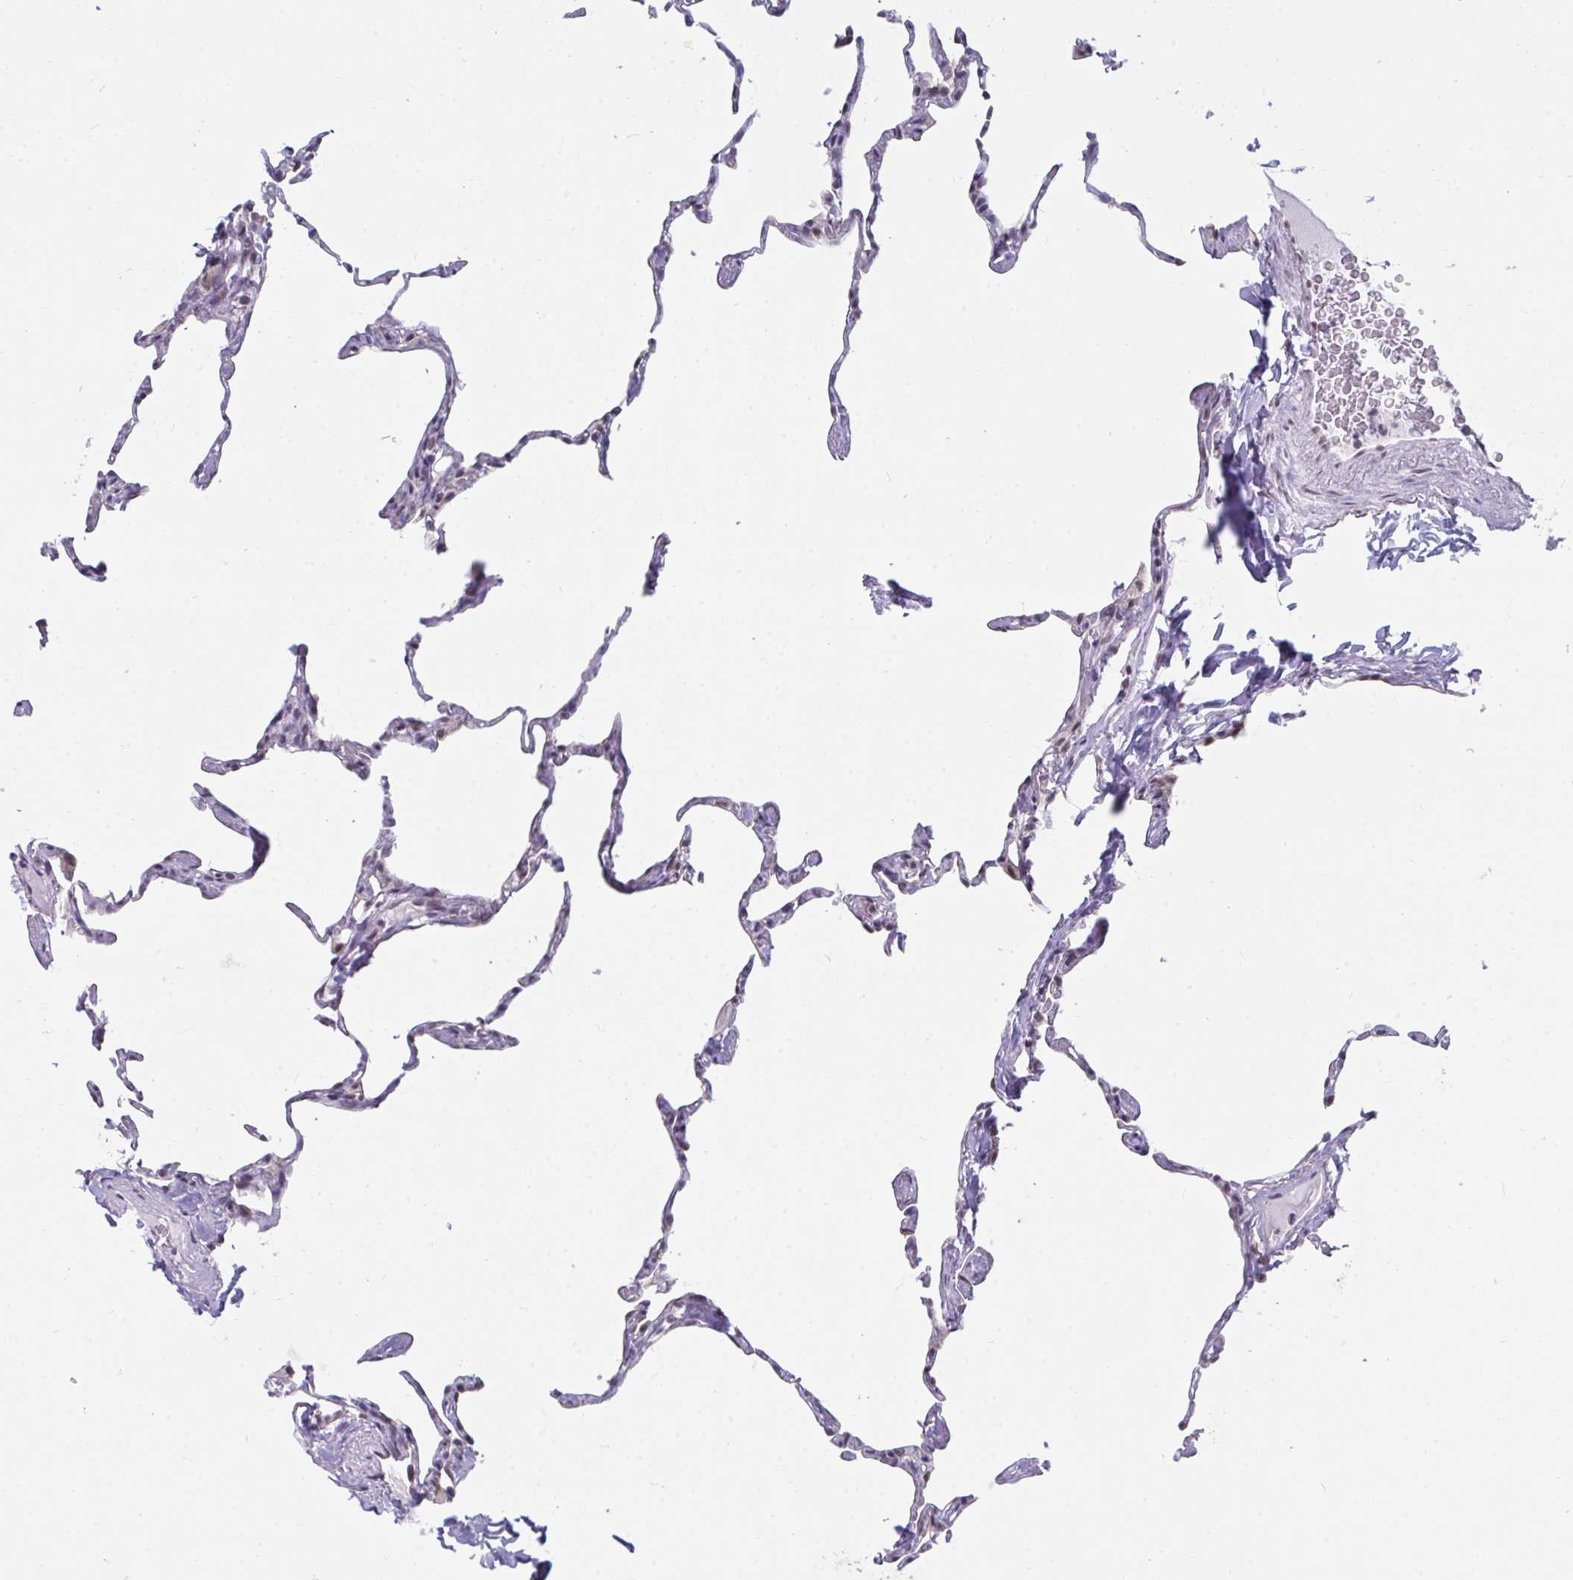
{"staining": {"intensity": "moderate", "quantity": "<25%", "location": "nuclear"}, "tissue": "lung", "cell_type": "Alveolar cells", "image_type": "normal", "snomed": [{"axis": "morphology", "description": "Normal tissue, NOS"}, {"axis": "topography", "description": "Lung"}], "caption": "The histopathology image displays staining of benign lung, revealing moderate nuclear protein expression (brown color) within alveolar cells. Nuclei are stained in blue.", "gene": "PRR14", "patient": {"sex": "male", "age": 65}}